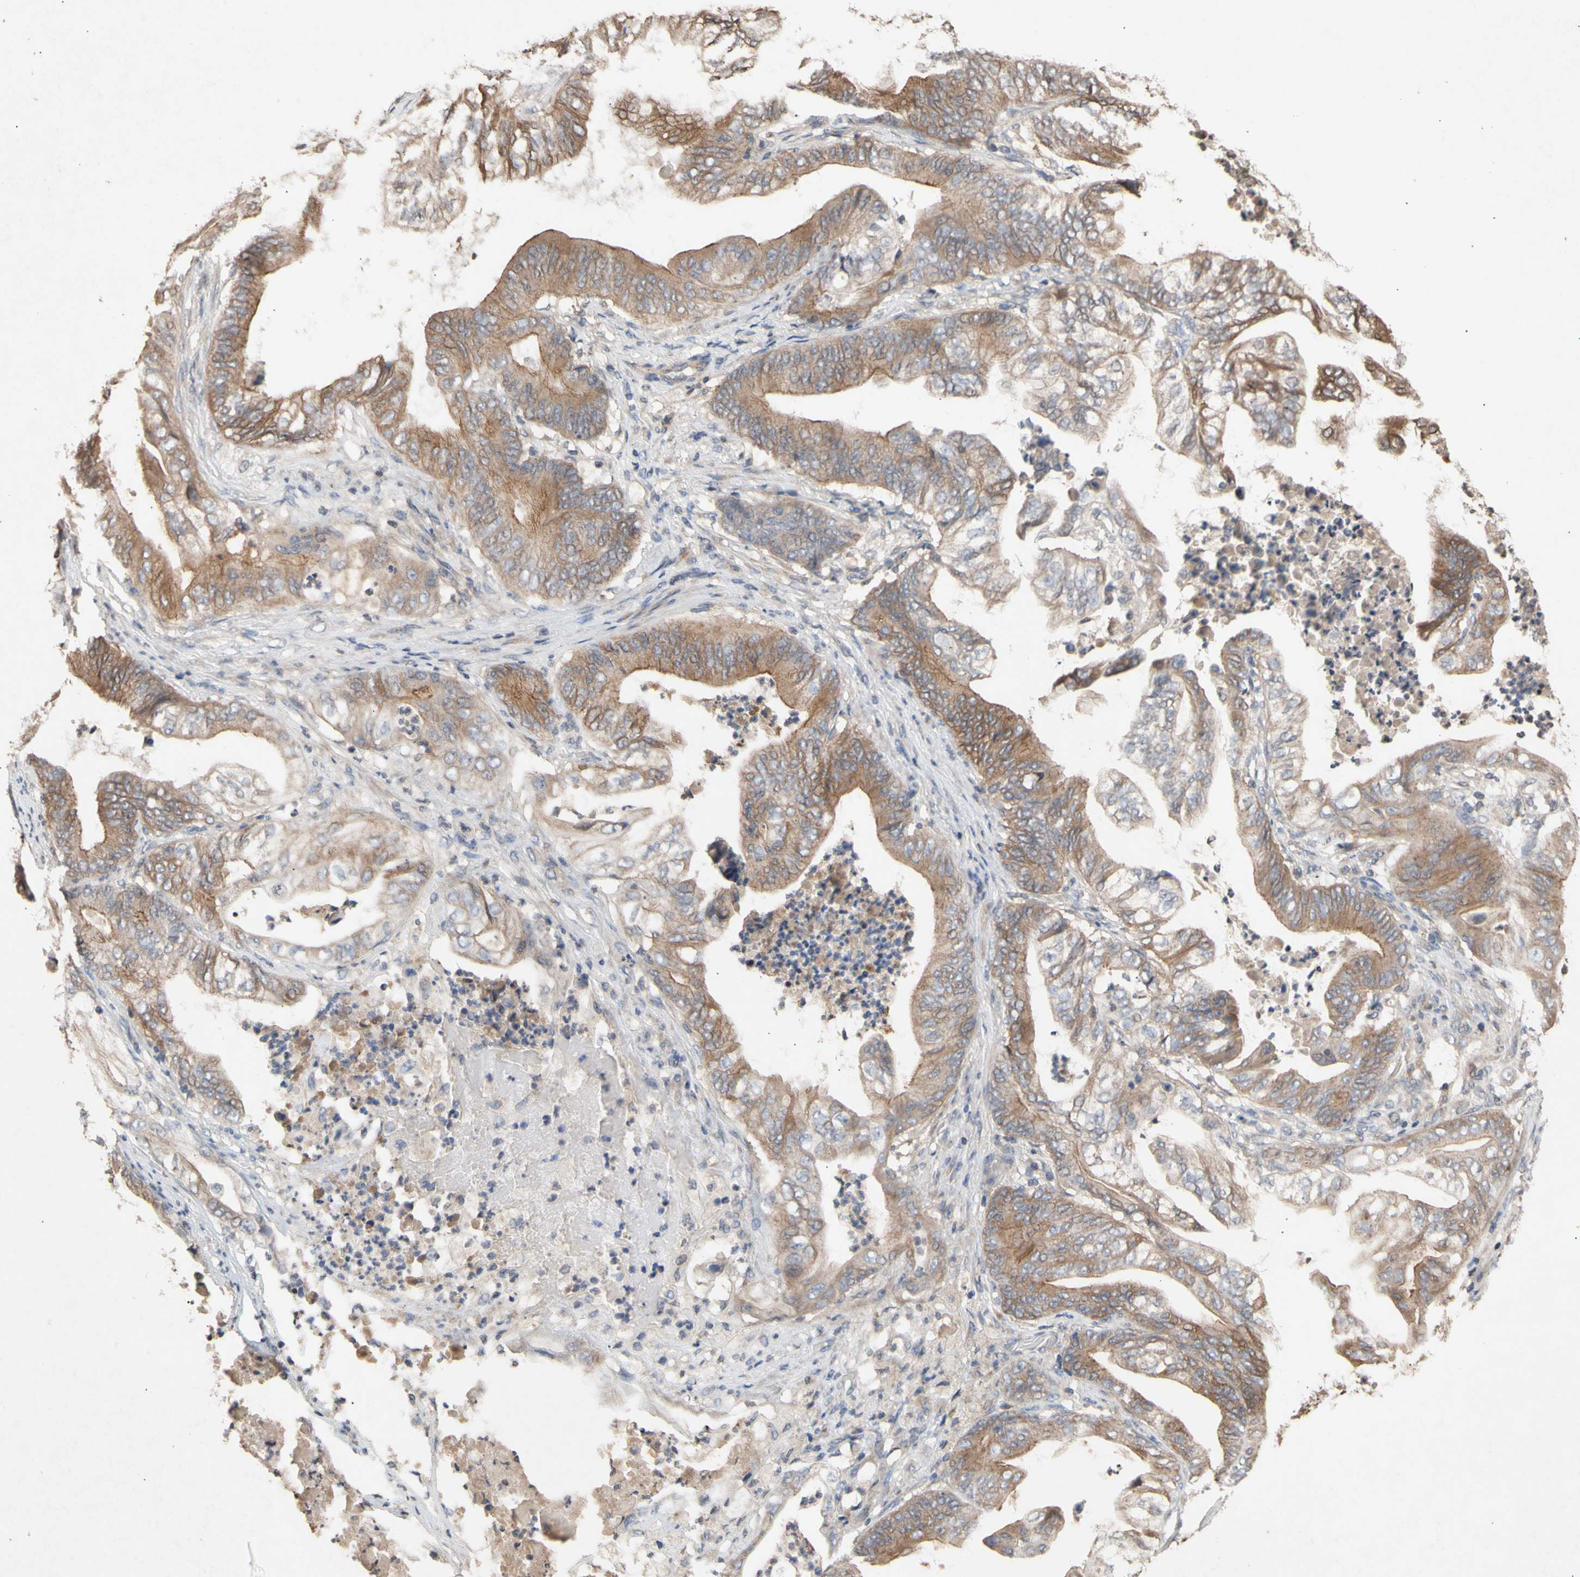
{"staining": {"intensity": "moderate", "quantity": ">75%", "location": "cytoplasmic/membranous"}, "tissue": "stomach cancer", "cell_type": "Tumor cells", "image_type": "cancer", "snomed": [{"axis": "morphology", "description": "Adenocarcinoma, NOS"}, {"axis": "topography", "description": "Stomach"}], "caption": "Tumor cells reveal moderate cytoplasmic/membranous positivity in about >75% of cells in stomach adenocarcinoma. The staining was performed using DAB (3,3'-diaminobenzidine) to visualize the protein expression in brown, while the nuclei were stained in blue with hematoxylin (Magnification: 20x).", "gene": "NECTIN3", "patient": {"sex": "female", "age": 73}}